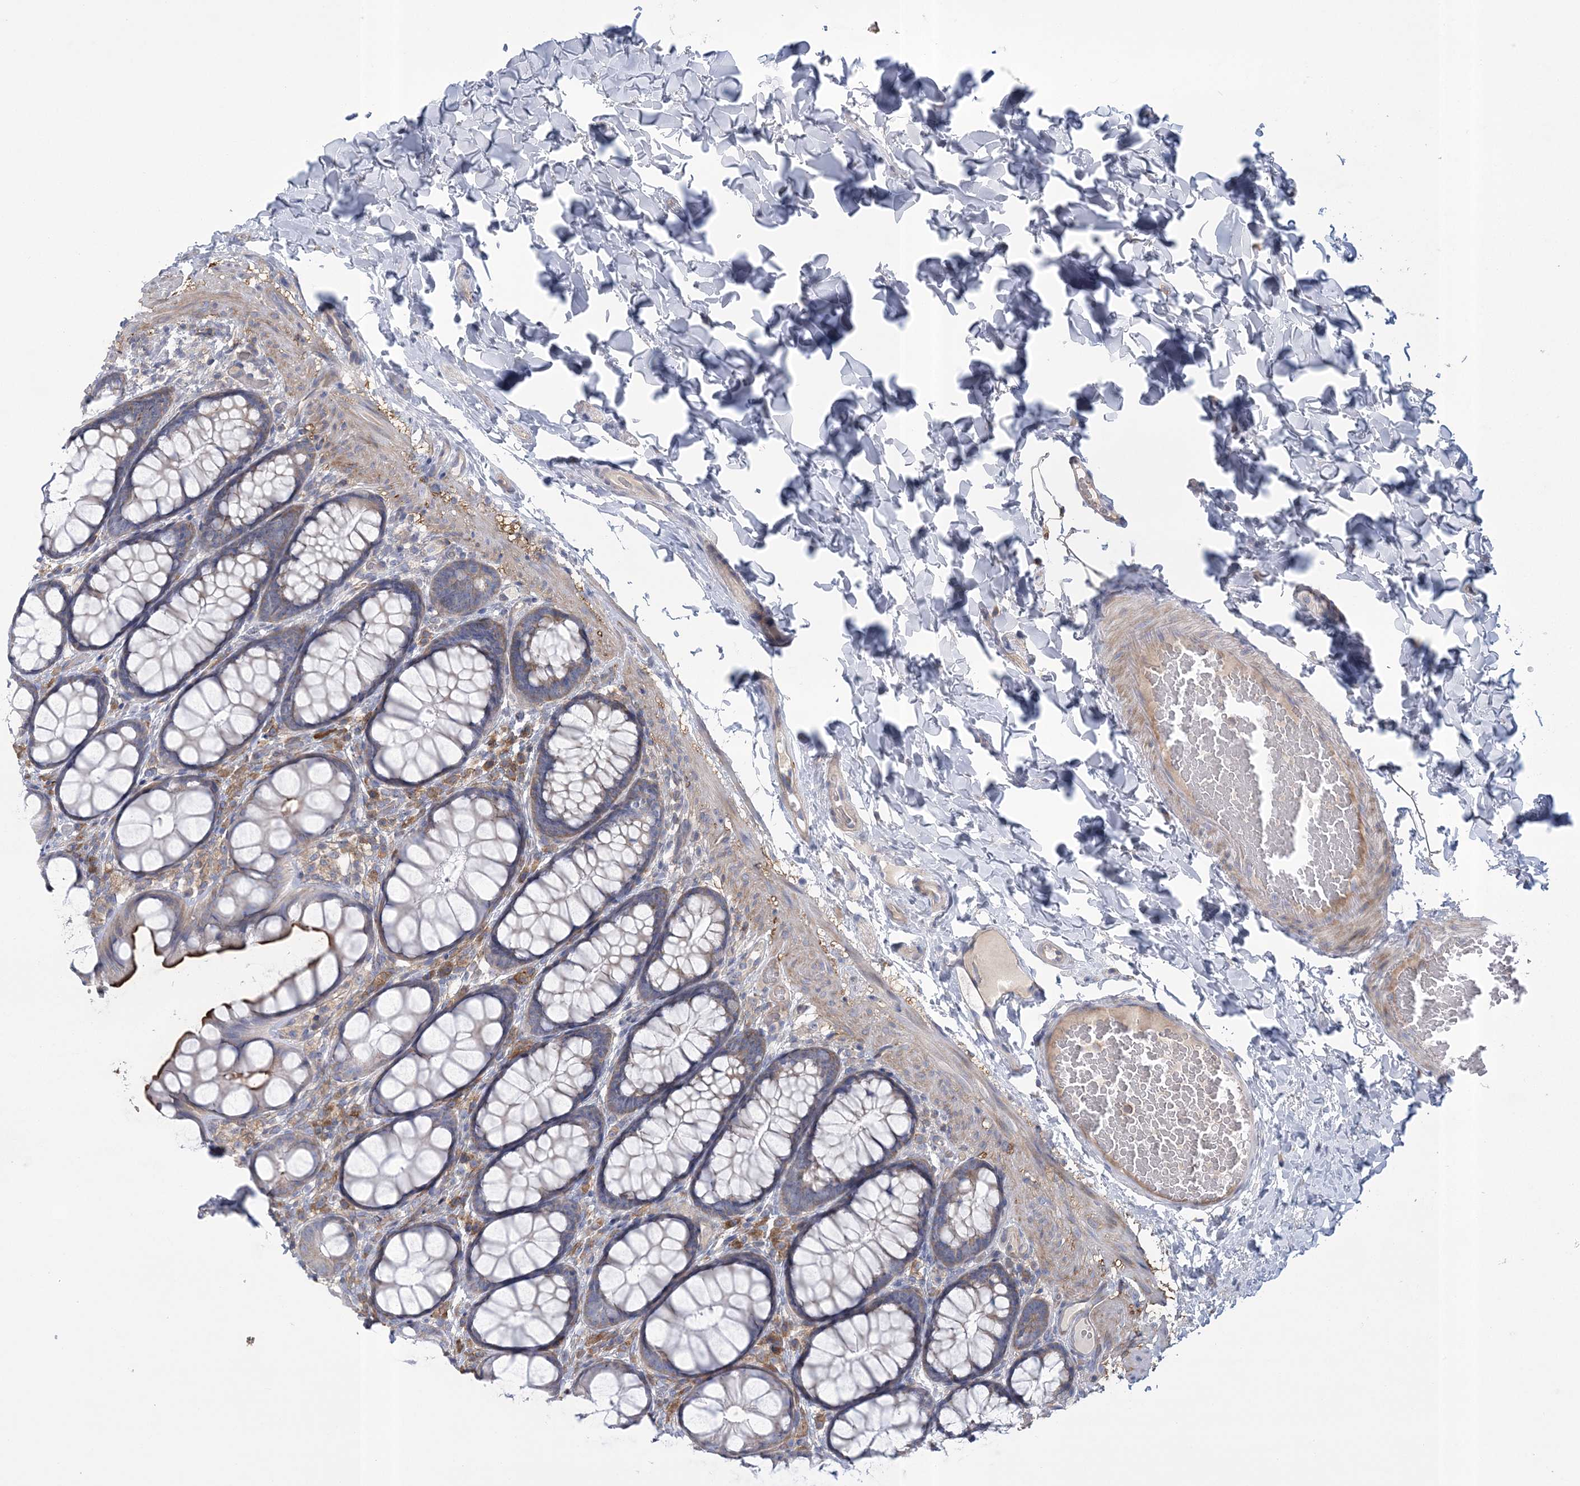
{"staining": {"intensity": "negative", "quantity": "none", "location": "none"}, "tissue": "colon", "cell_type": "Endothelial cells", "image_type": "normal", "snomed": [{"axis": "morphology", "description": "Normal tissue, NOS"}, {"axis": "topography", "description": "Colon"}], "caption": "Immunohistochemistry (IHC) image of normal colon: colon stained with DAB (3,3'-diaminobenzidine) demonstrates no significant protein staining in endothelial cells. (Immunohistochemistry, brightfield microscopy, high magnification).", "gene": "ARSJ", "patient": {"sex": "male", "age": 47}}